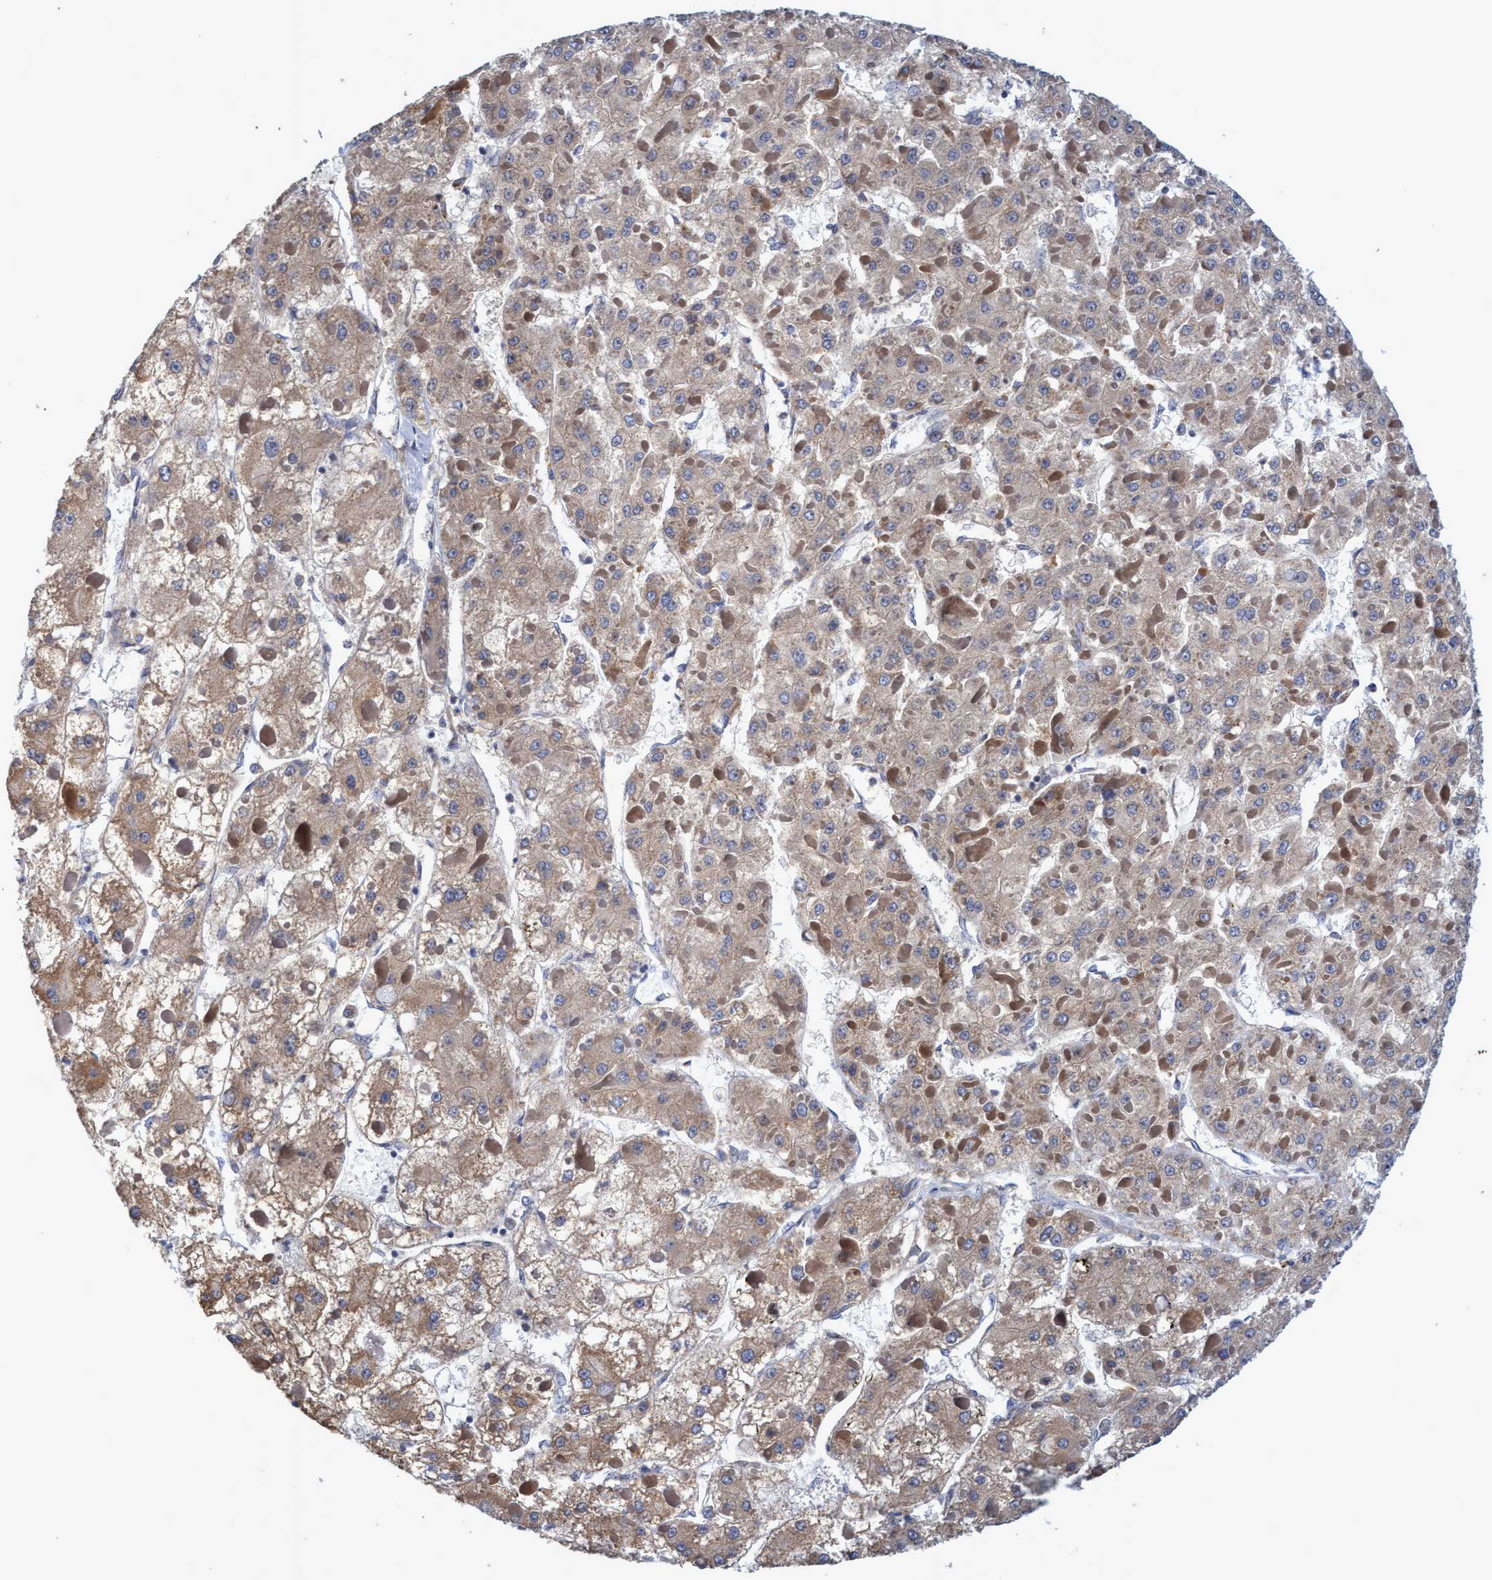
{"staining": {"intensity": "weak", "quantity": ">75%", "location": "cytoplasmic/membranous"}, "tissue": "liver cancer", "cell_type": "Tumor cells", "image_type": "cancer", "snomed": [{"axis": "morphology", "description": "Carcinoma, Hepatocellular, NOS"}, {"axis": "topography", "description": "Liver"}], "caption": "A photomicrograph of human liver cancer (hepatocellular carcinoma) stained for a protein displays weak cytoplasmic/membranous brown staining in tumor cells. (IHC, brightfield microscopy, high magnification).", "gene": "NAT16", "patient": {"sex": "female", "age": 73}}